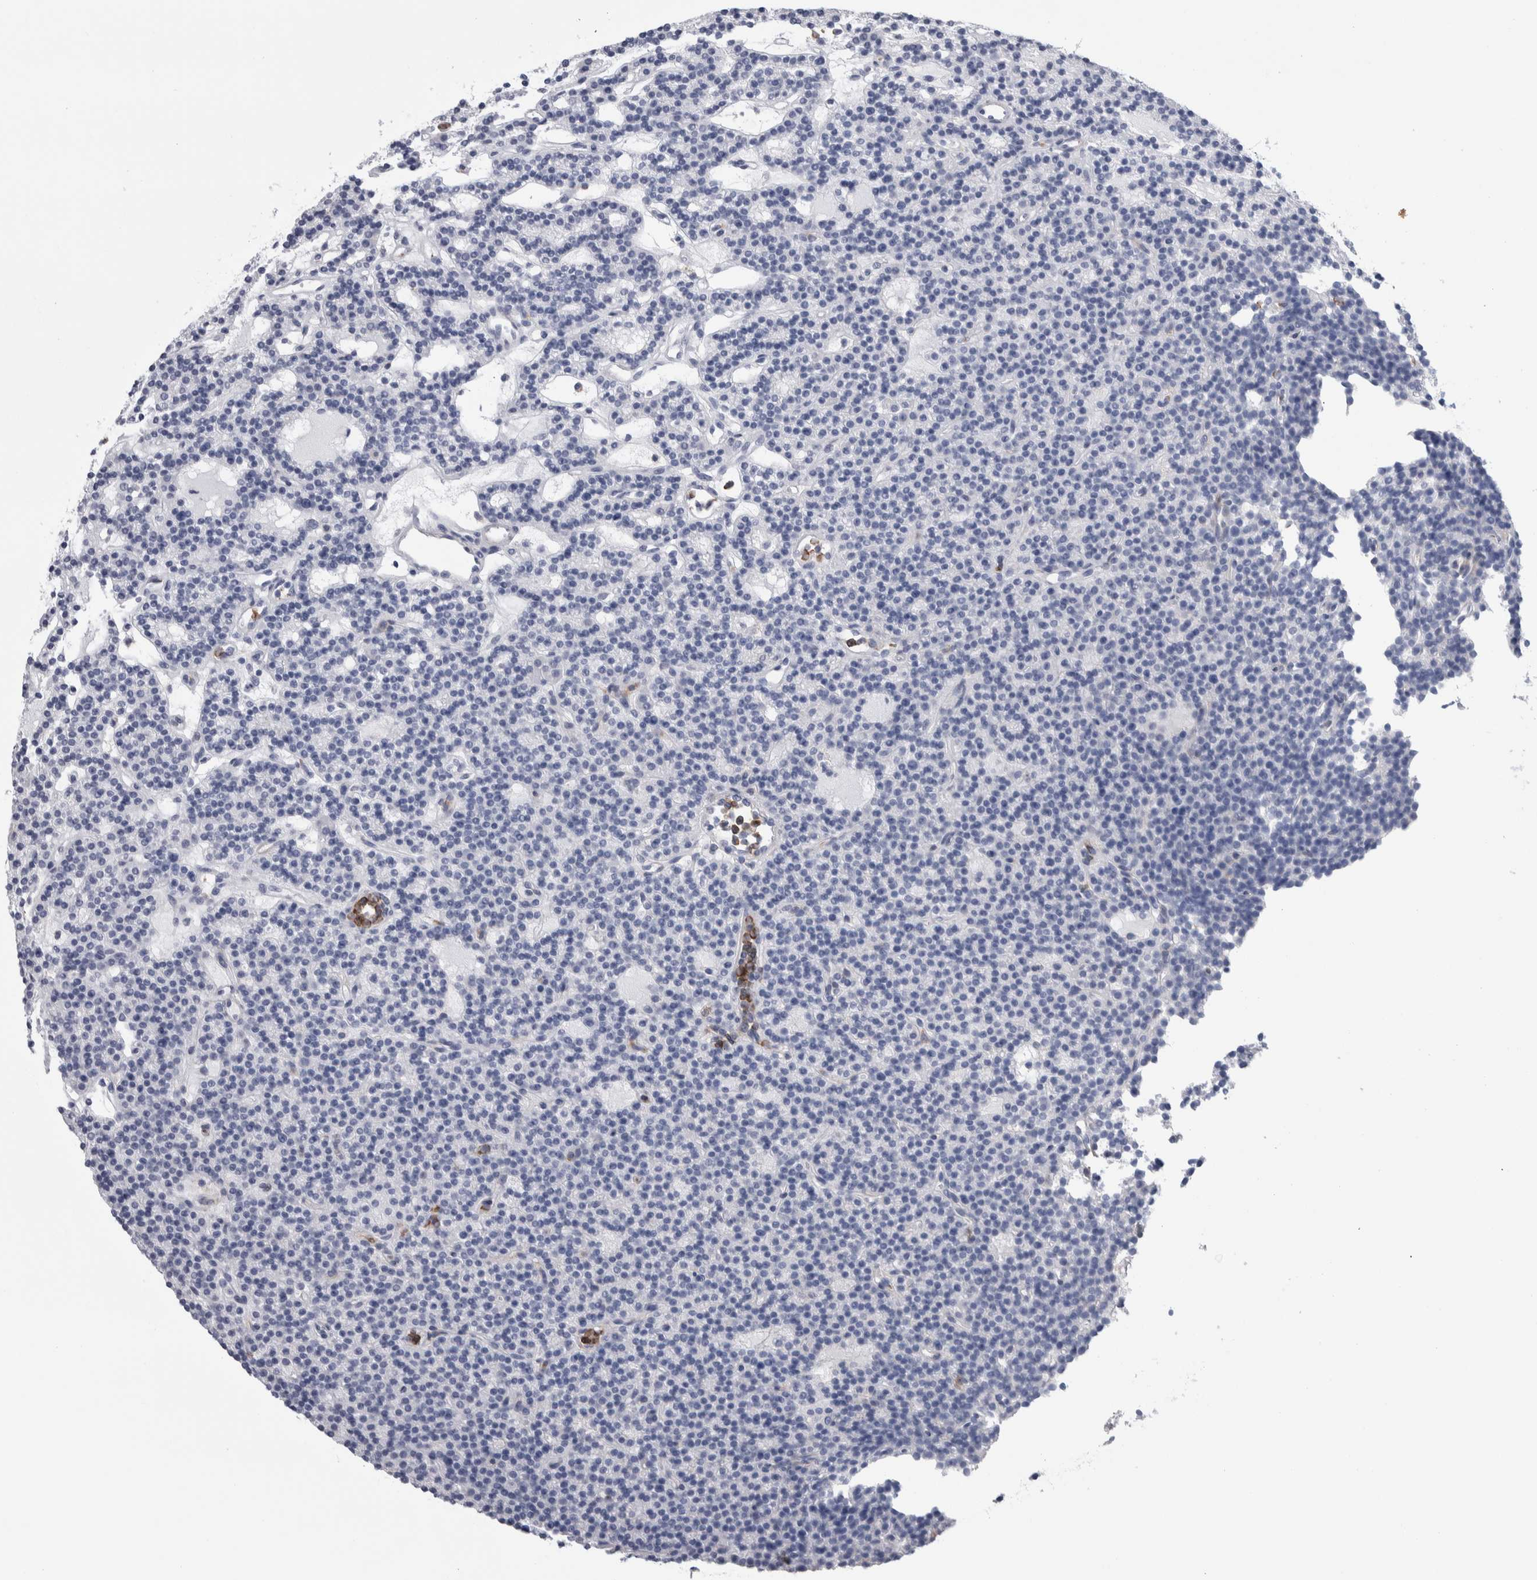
{"staining": {"intensity": "negative", "quantity": "none", "location": "none"}, "tissue": "parathyroid gland", "cell_type": "Glandular cells", "image_type": "normal", "snomed": [{"axis": "morphology", "description": "Normal tissue, NOS"}, {"axis": "topography", "description": "Parathyroid gland"}], "caption": "This is a histopathology image of immunohistochemistry (IHC) staining of unremarkable parathyroid gland, which shows no positivity in glandular cells.", "gene": "LURAP1L", "patient": {"sex": "male", "age": 75}}